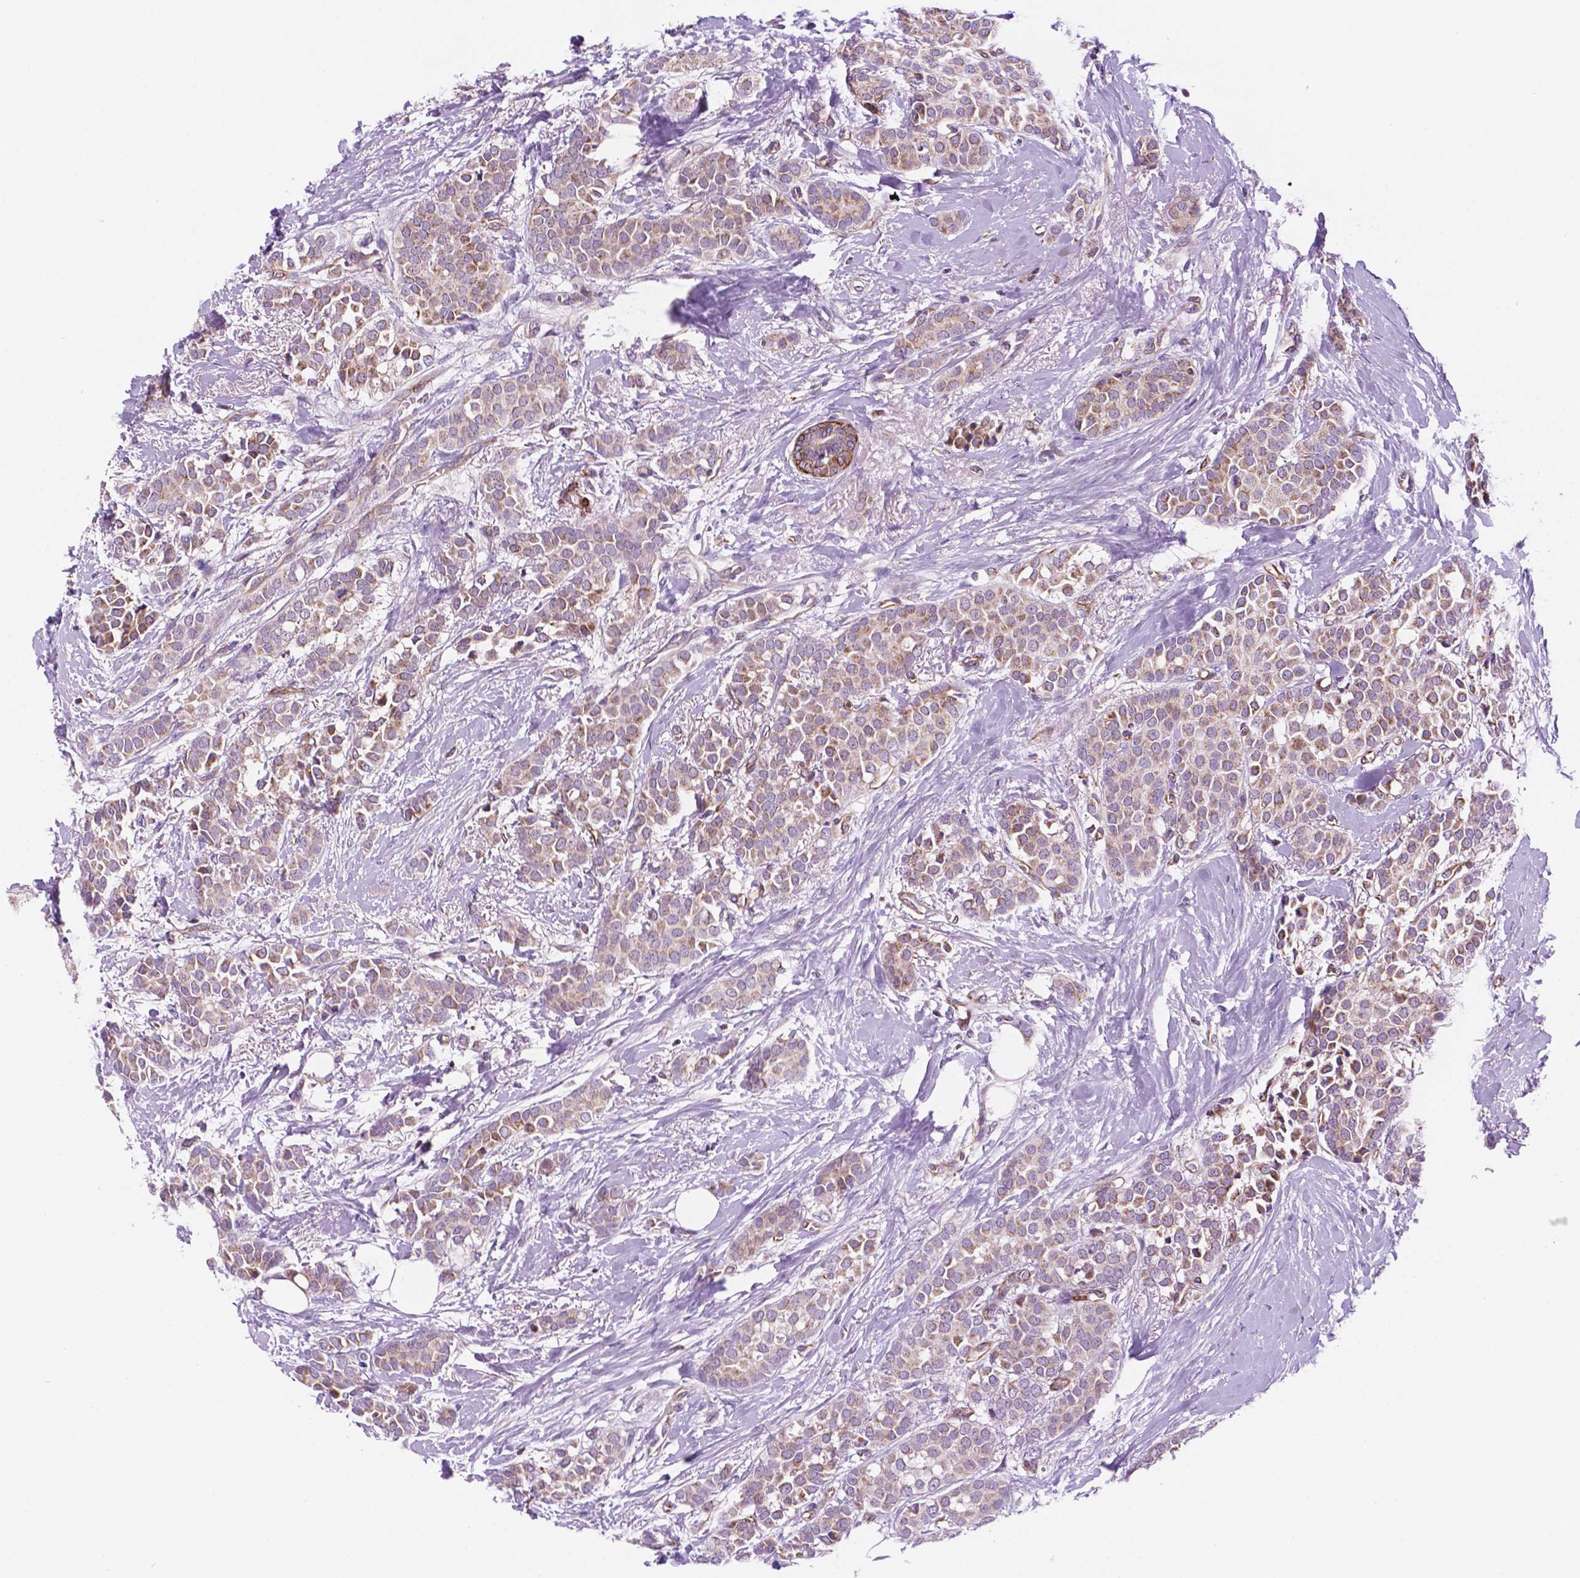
{"staining": {"intensity": "moderate", "quantity": ">75%", "location": "cytoplasmic/membranous"}, "tissue": "breast cancer", "cell_type": "Tumor cells", "image_type": "cancer", "snomed": [{"axis": "morphology", "description": "Duct carcinoma"}, {"axis": "topography", "description": "Breast"}], "caption": "Tumor cells reveal moderate cytoplasmic/membranous positivity in about >75% of cells in breast infiltrating ductal carcinoma. Nuclei are stained in blue.", "gene": "GEMIN4", "patient": {"sex": "female", "age": 79}}